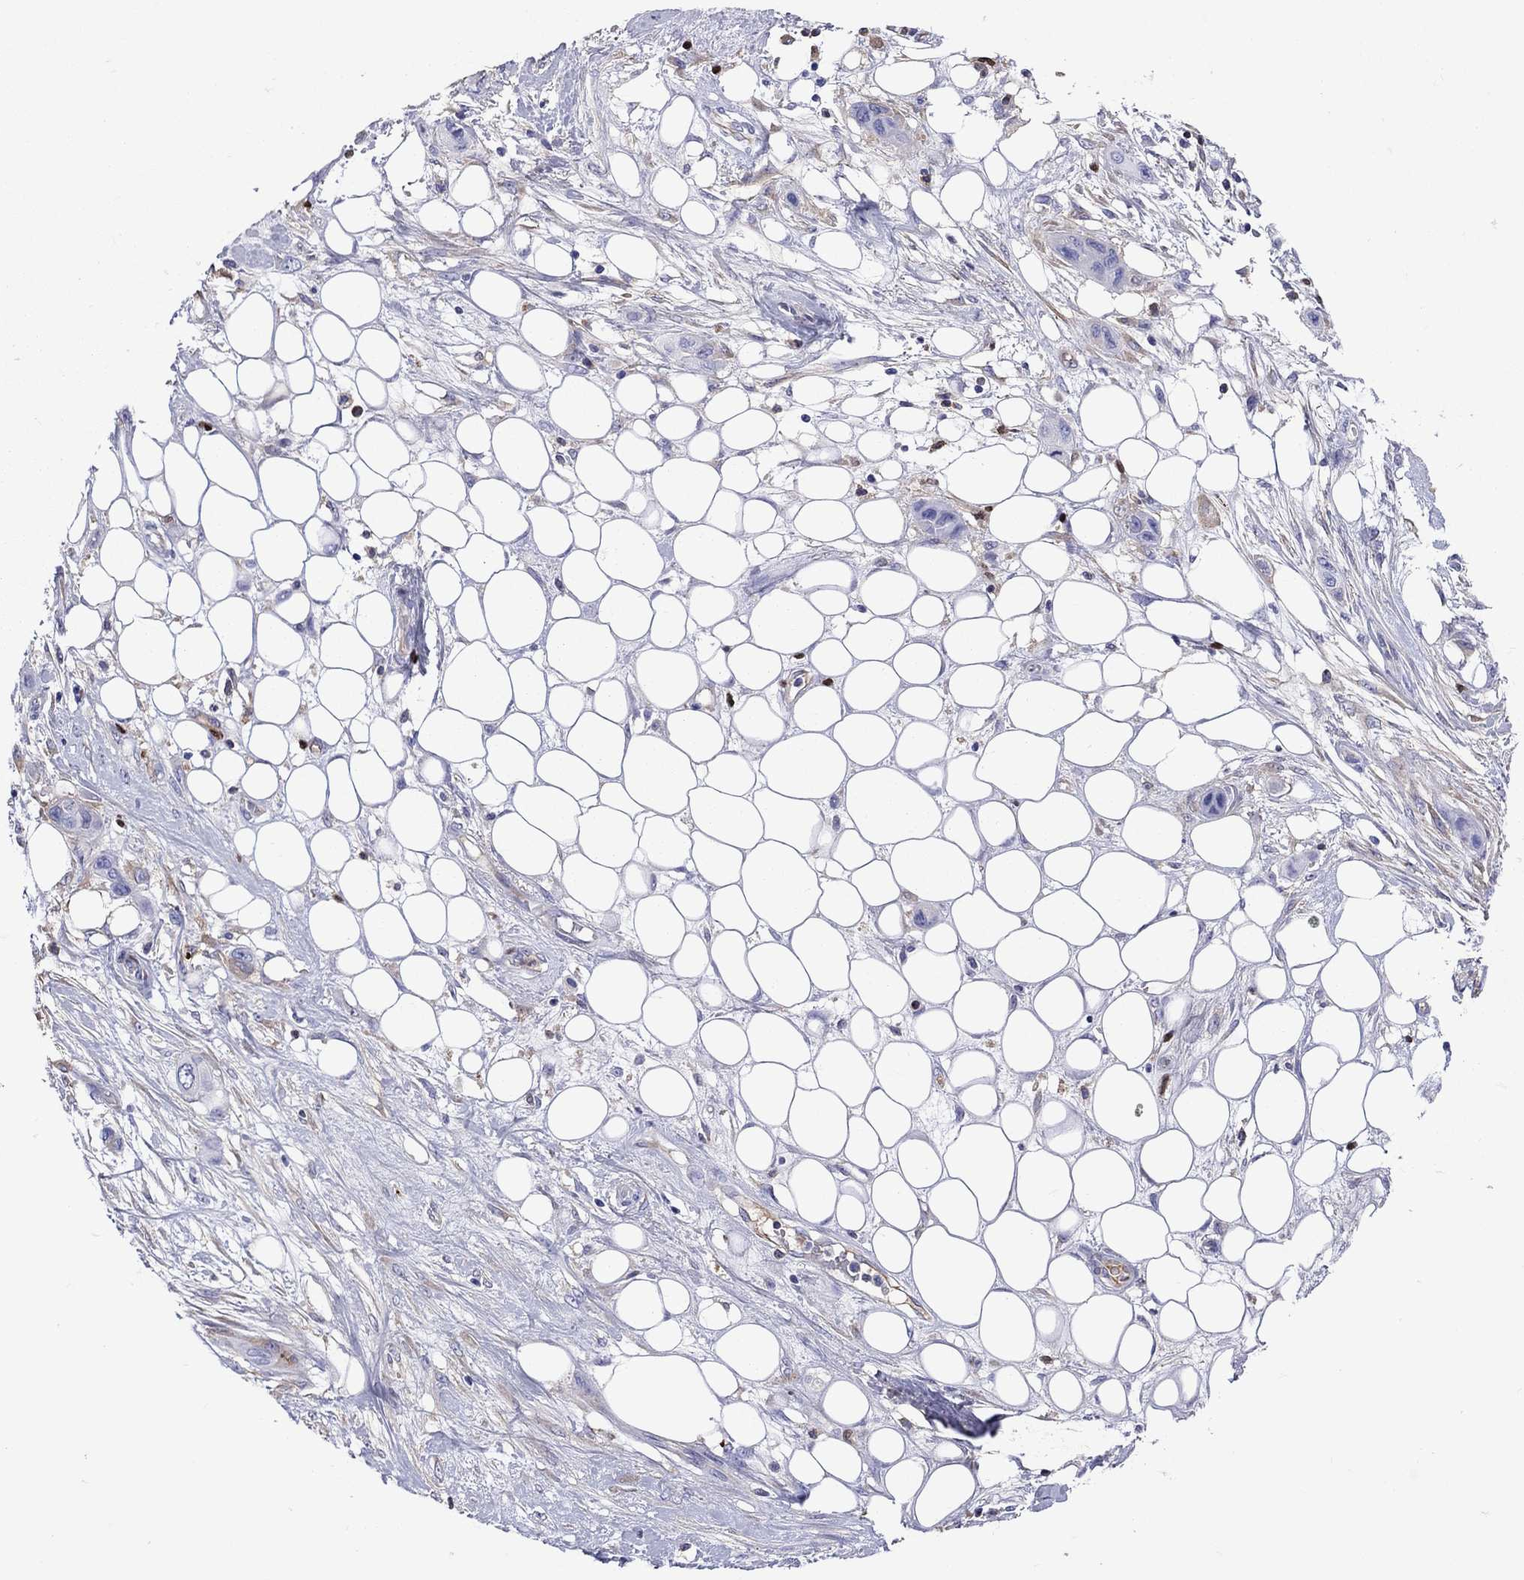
{"staining": {"intensity": "weak", "quantity": "<25%", "location": "cytoplasmic/membranous"}, "tissue": "skin cancer", "cell_type": "Tumor cells", "image_type": "cancer", "snomed": [{"axis": "morphology", "description": "Squamous cell carcinoma, NOS"}, {"axis": "topography", "description": "Skin"}], "caption": "Tumor cells are negative for protein expression in human skin squamous cell carcinoma.", "gene": "SERPINA3", "patient": {"sex": "male", "age": 79}}